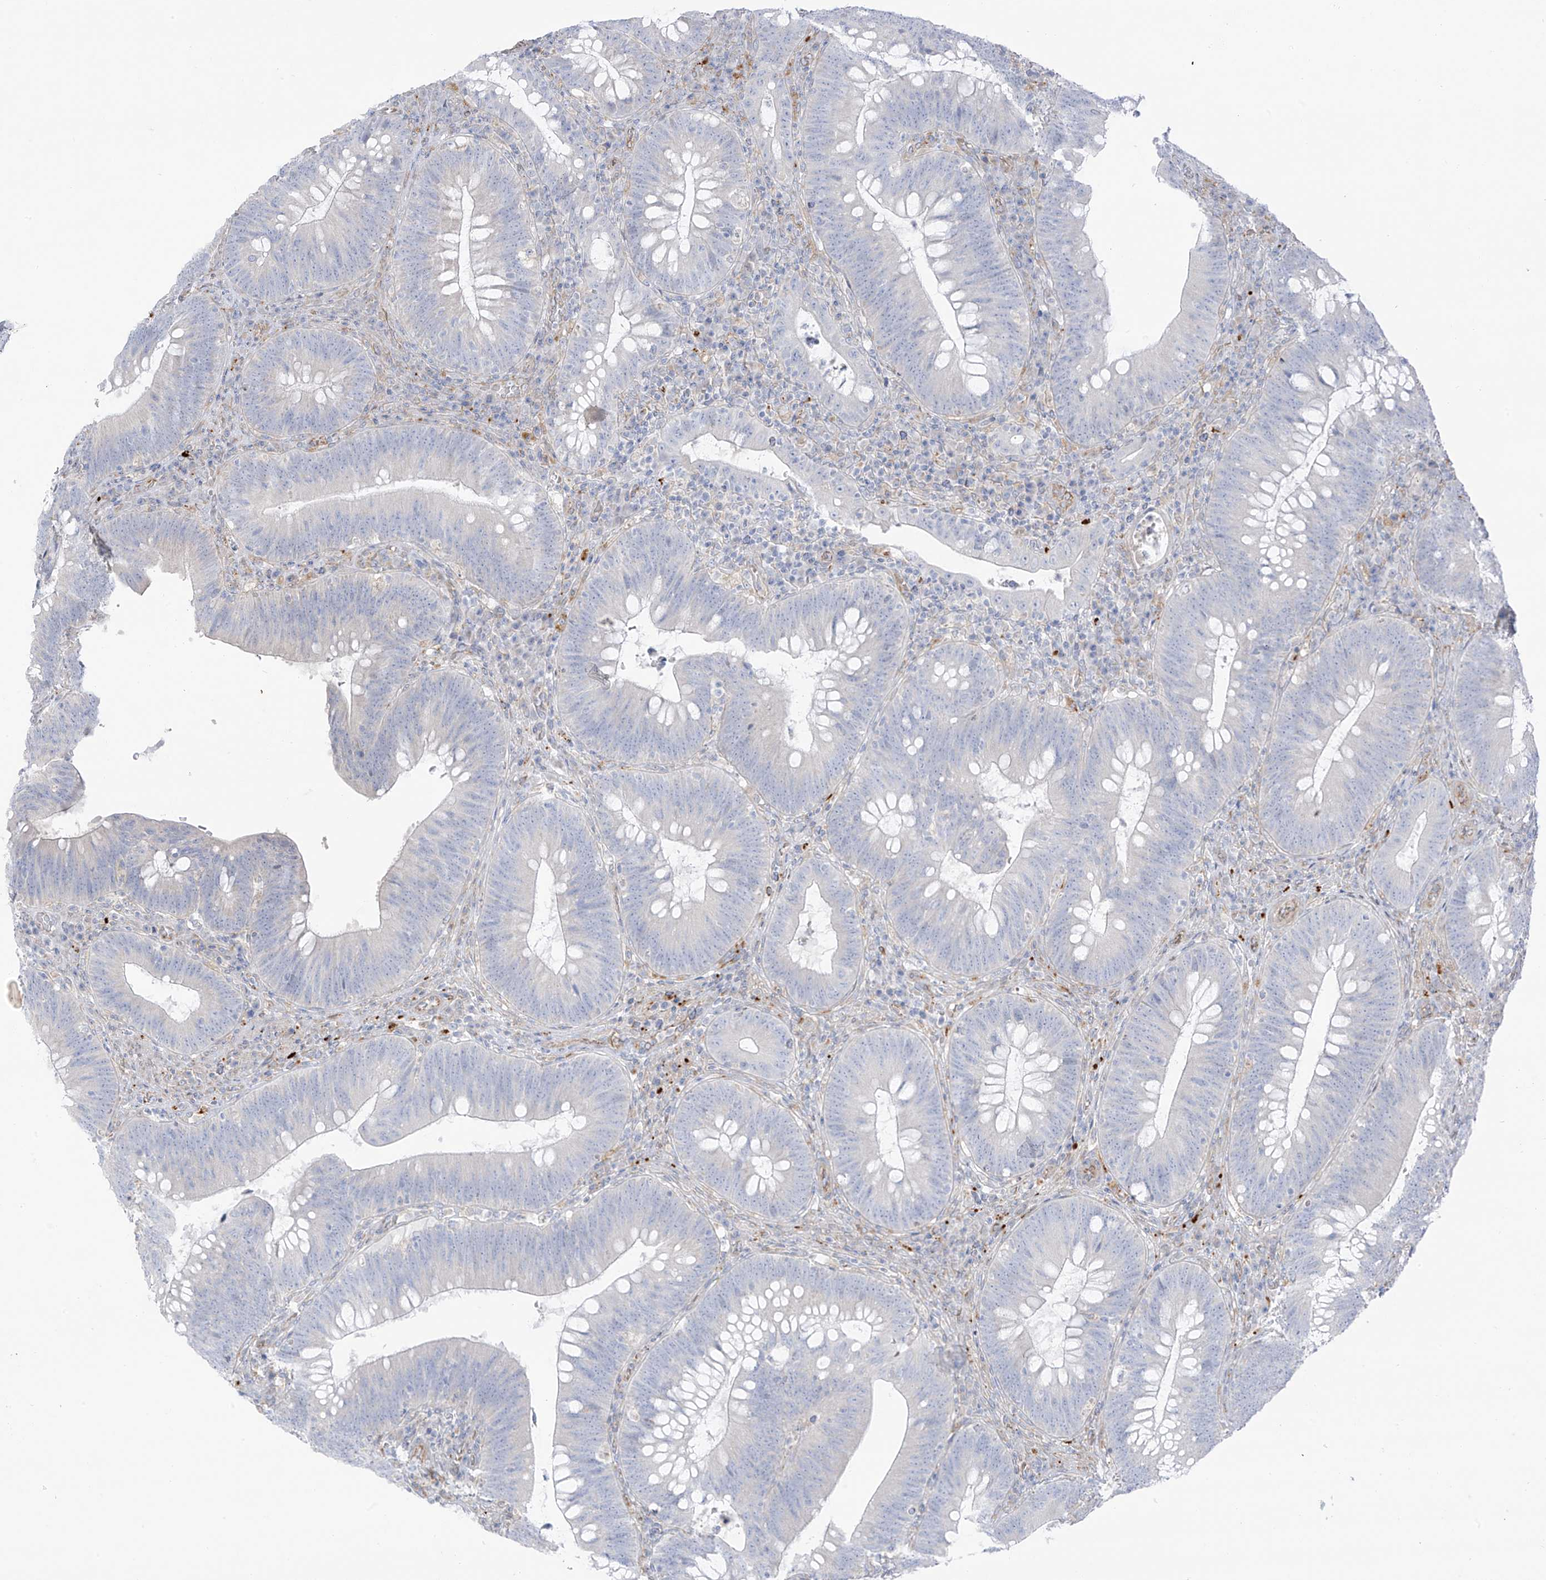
{"staining": {"intensity": "negative", "quantity": "none", "location": "none"}, "tissue": "colorectal cancer", "cell_type": "Tumor cells", "image_type": "cancer", "snomed": [{"axis": "morphology", "description": "Normal tissue, NOS"}, {"axis": "topography", "description": "Colon"}], "caption": "DAB (3,3'-diaminobenzidine) immunohistochemical staining of colorectal cancer reveals no significant positivity in tumor cells. The staining was performed using DAB to visualize the protein expression in brown, while the nuclei were stained in blue with hematoxylin (Magnification: 20x).", "gene": "TAL2", "patient": {"sex": "female", "age": 82}}